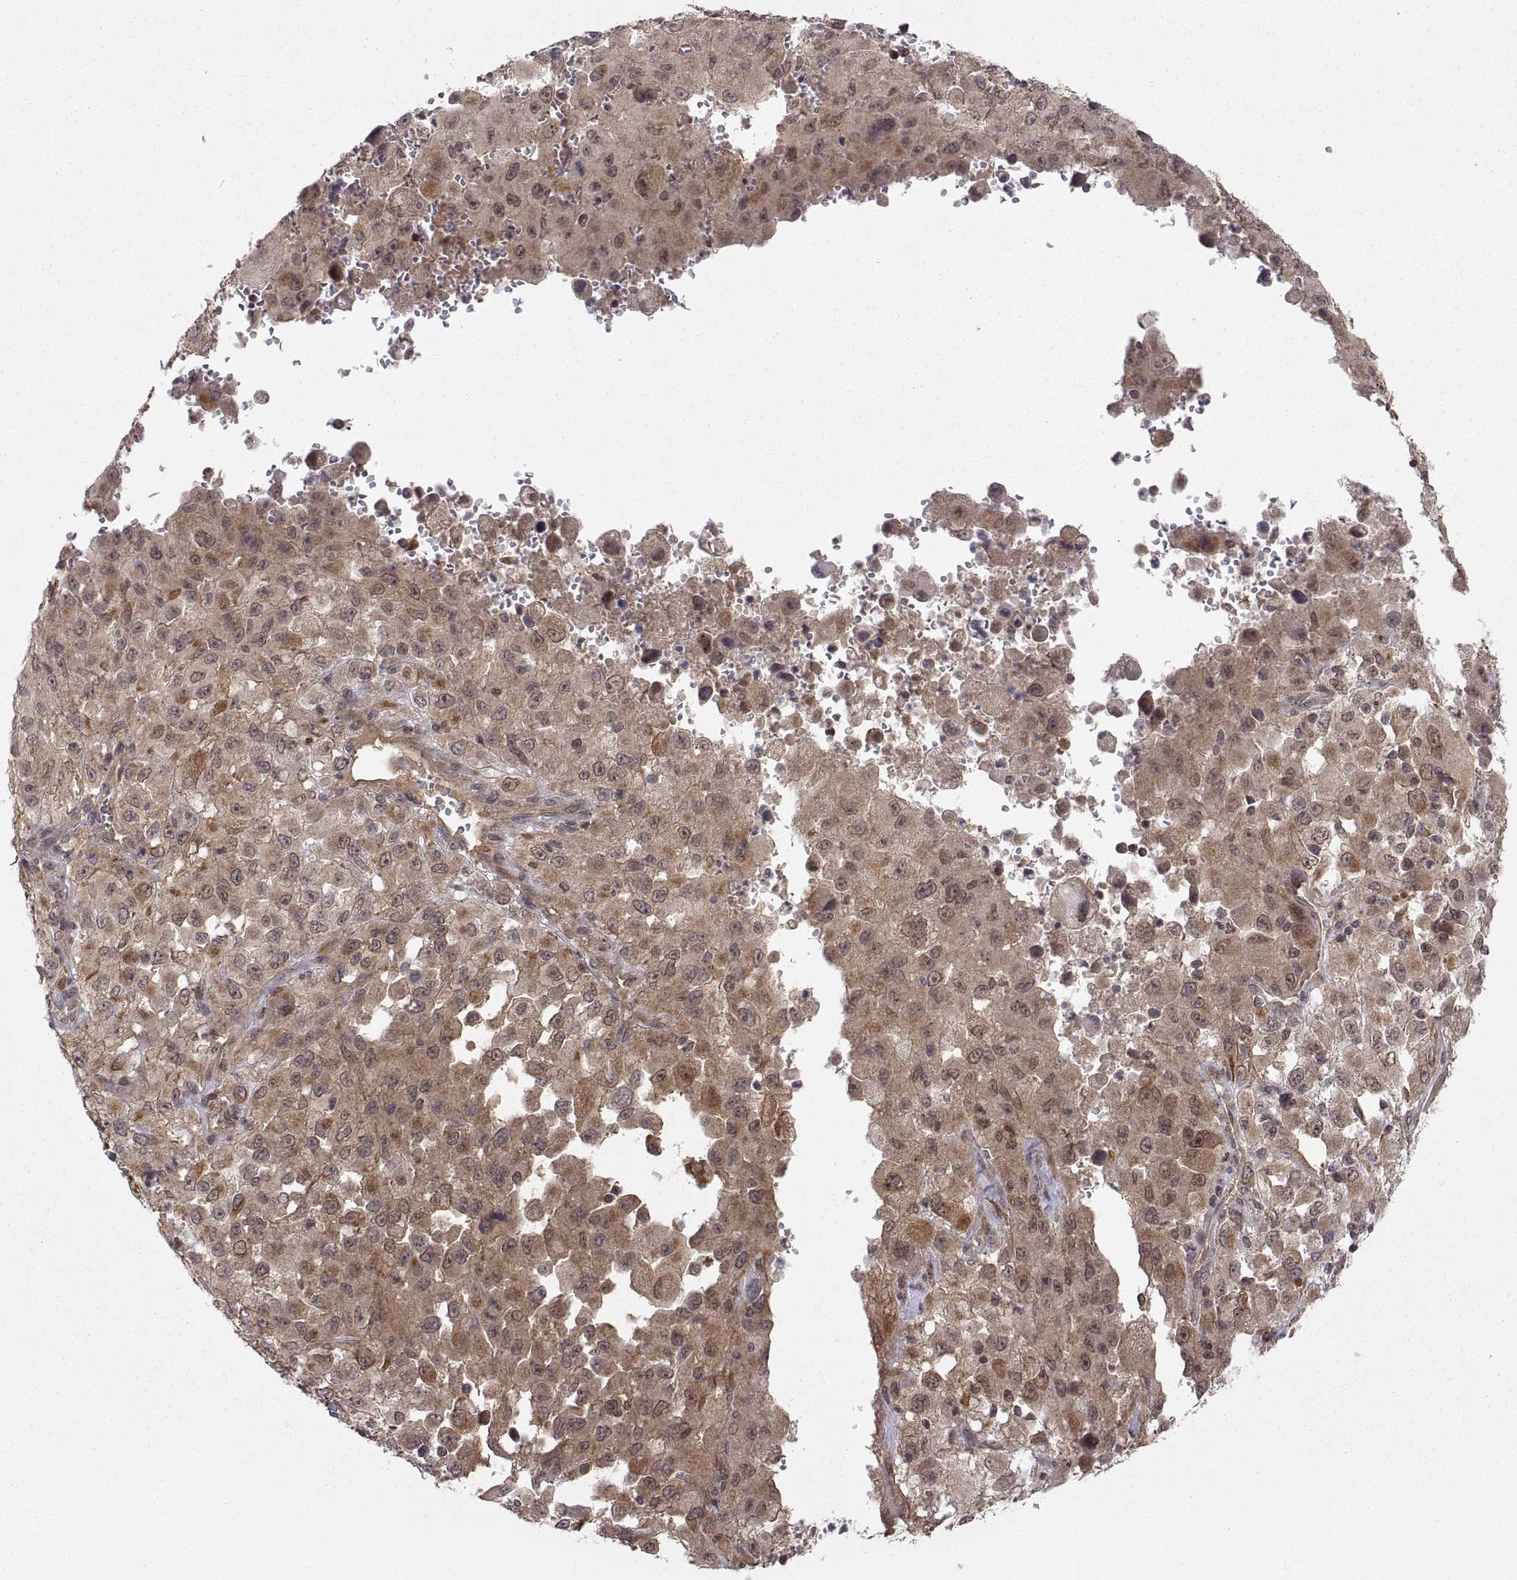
{"staining": {"intensity": "moderate", "quantity": "<25%", "location": "cytoplasmic/membranous"}, "tissue": "melanoma", "cell_type": "Tumor cells", "image_type": "cancer", "snomed": [{"axis": "morphology", "description": "Malignant melanoma, Metastatic site"}, {"axis": "topography", "description": "Soft tissue"}], "caption": "A brown stain shows moderate cytoplasmic/membranous expression of a protein in malignant melanoma (metastatic site) tumor cells. The protein of interest is shown in brown color, while the nuclei are stained blue.", "gene": "ABL2", "patient": {"sex": "male", "age": 50}}